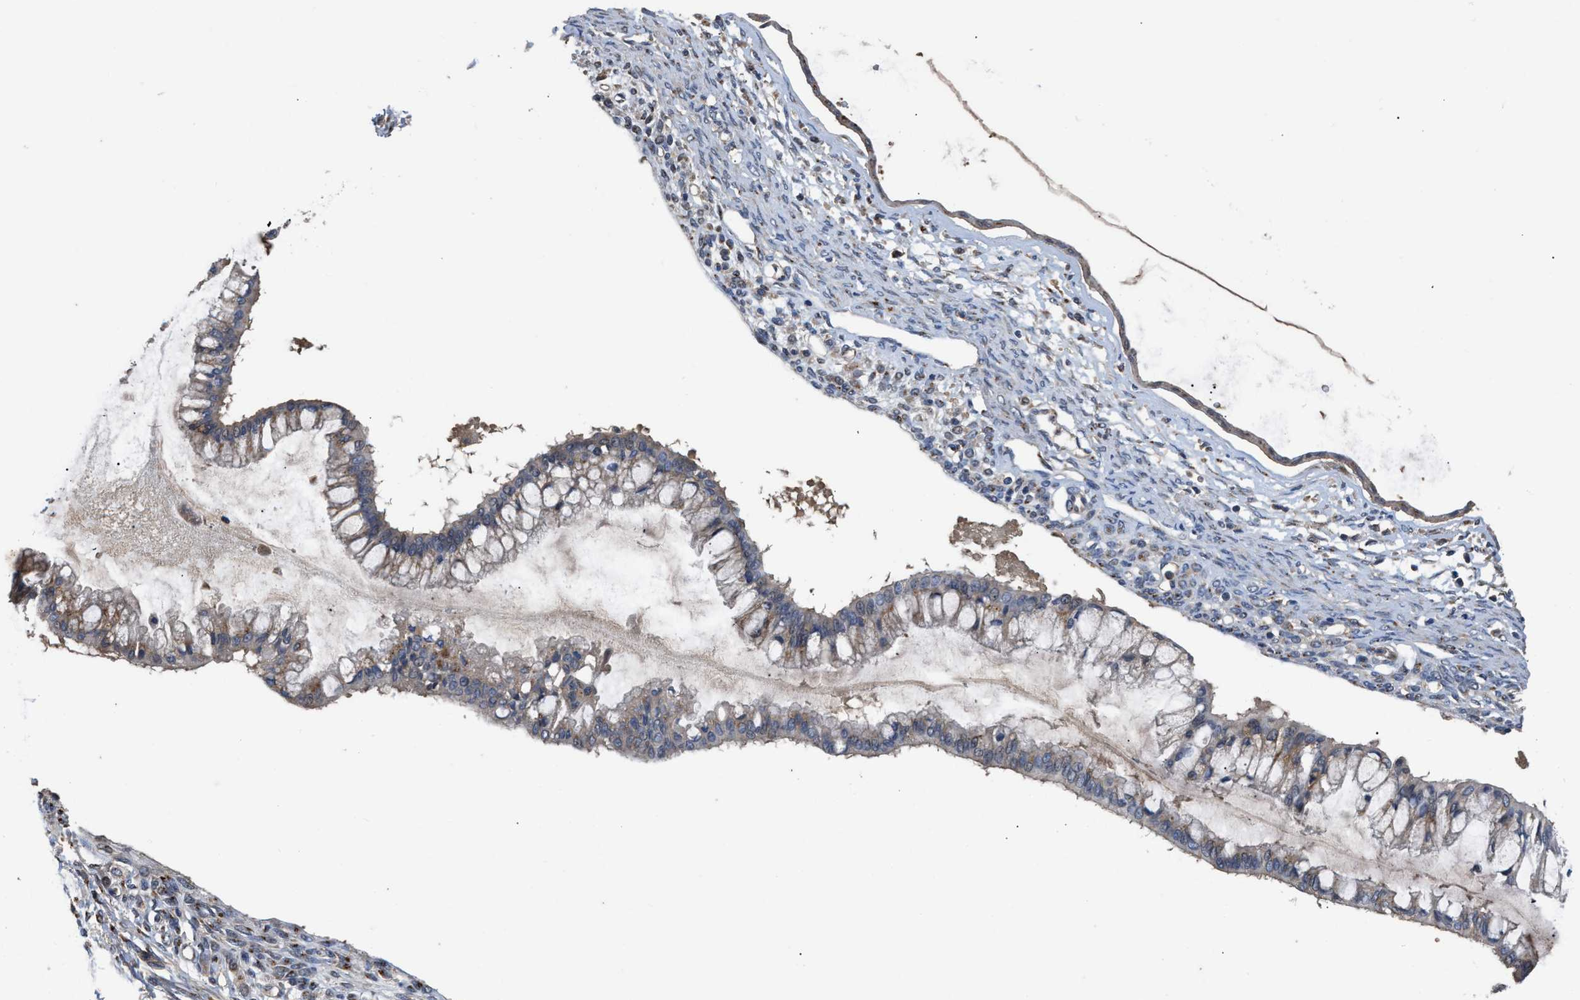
{"staining": {"intensity": "moderate", "quantity": "<25%", "location": "cytoplasmic/membranous"}, "tissue": "ovarian cancer", "cell_type": "Tumor cells", "image_type": "cancer", "snomed": [{"axis": "morphology", "description": "Cystadenocarcinoma, mucinous, NOS"}, {"axis": "topography", "description": "Ovary"}], "caption": "The photomicrograph shows immunohistochemical staining of ovarian mucinous cystadenocarcinoma. There is moderate cytoplasmic/membranous expression is seen in about <25% of tumor cells.", "gene": "SIK2", "patient": {"sex": "female", "age": 73}}